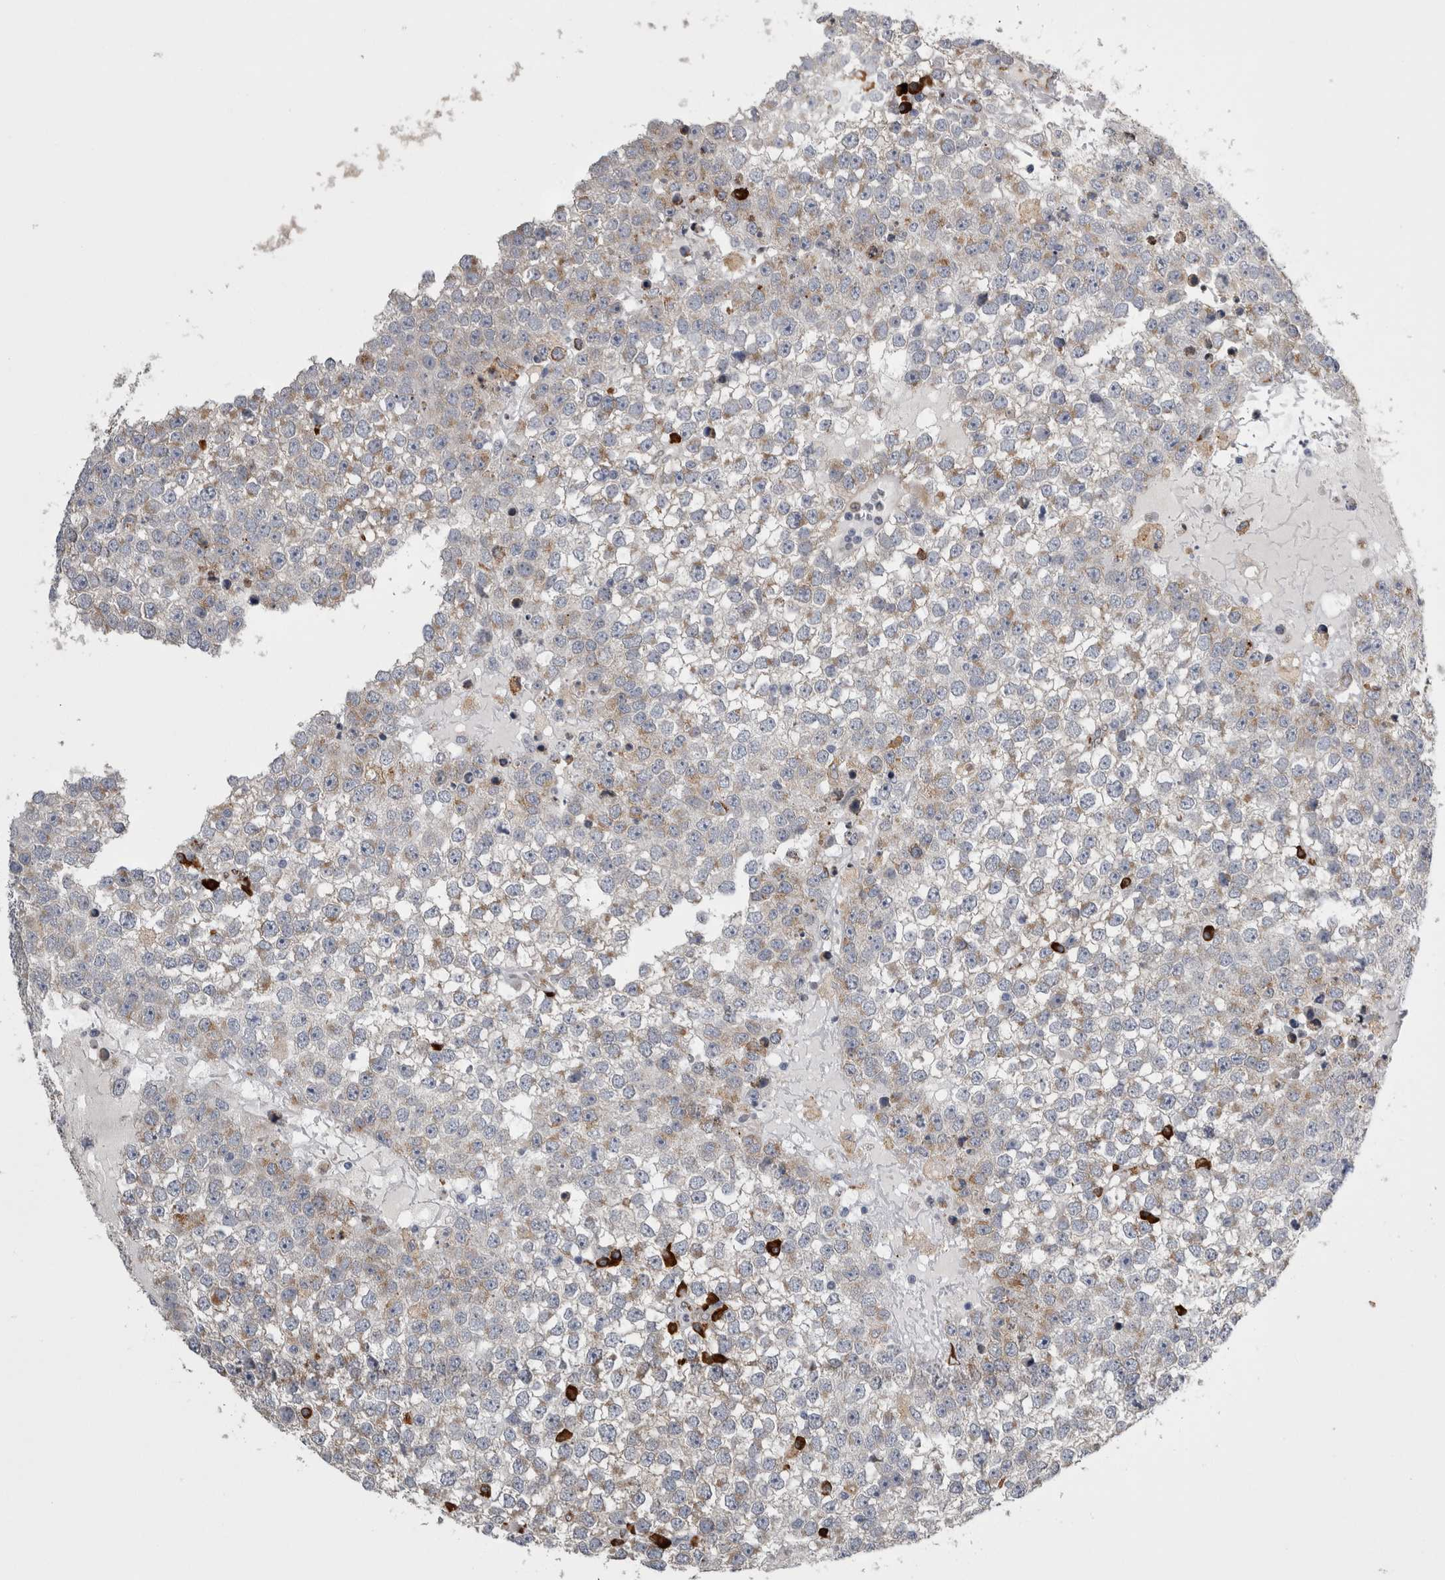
{"staining": {"intensity": "weak", "quantity": "25%-75%", "location": "cytoplasmic/membranous"}, "tissue": "testis cancer", "cell_type": "Tumor cells", "image_type": "cancer", "snomed": [{"axis": "morphology", "description": "Seminoma, NOS"}, {"axis": "topography", "description": "Testis"}], "caption": "This image demonstrates immunohistochemistry staining of testis cancer, with low weak cytoplasmic/membranous expression in about 25%-75% of tumor cells.", "gene": "FHIP2B", "patient": {"sex": "male", "age": 65}}